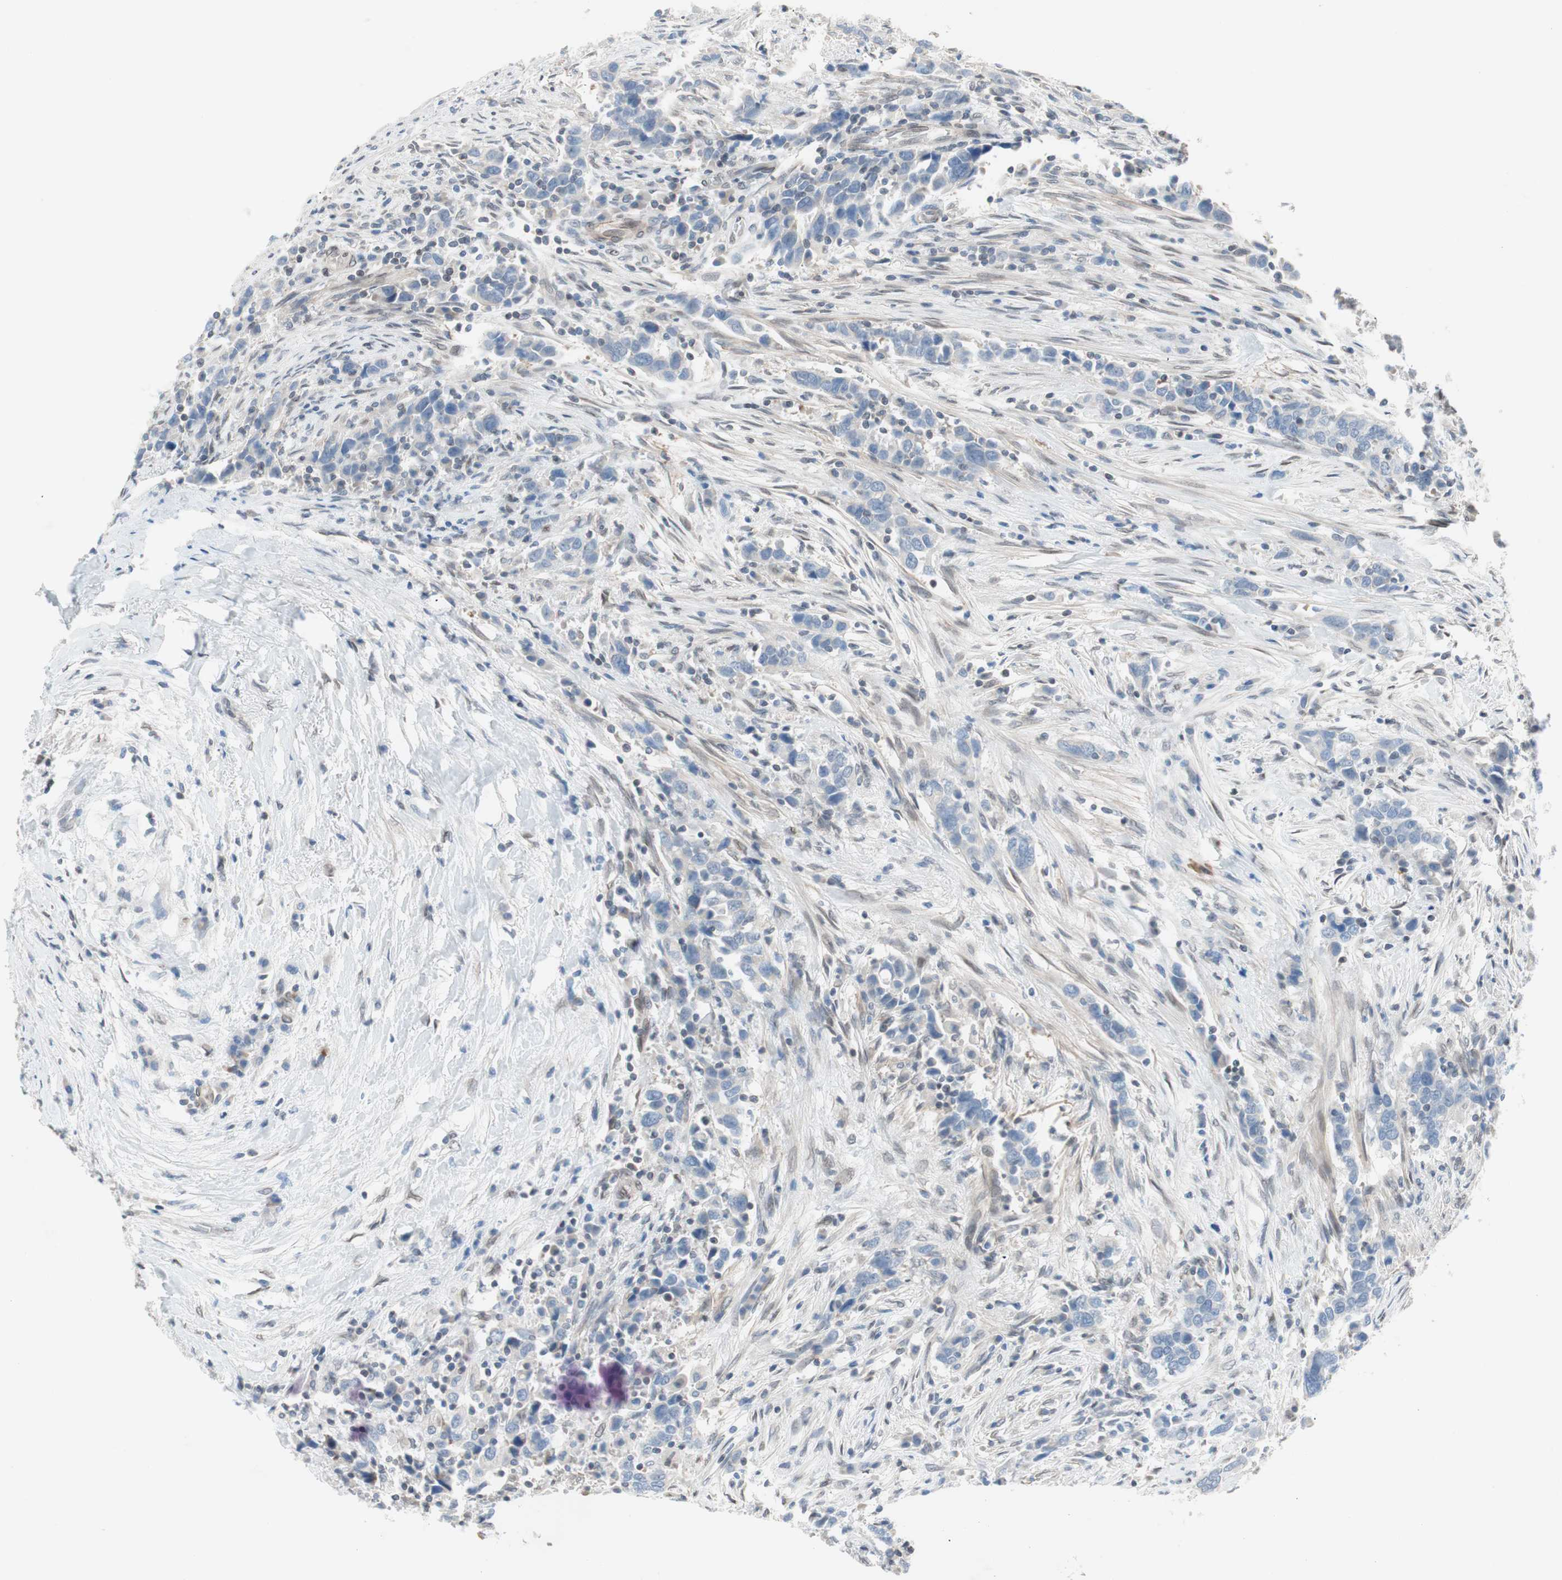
{"staining": {"intensity": "negative", "quantity": "none", "location": "none"}, "tissue": "urothelial cancer", "cell_type": "Tumor cells", "image_type": "cancer", "snomed": [{"axis": "morphology", "description": "Urothelial carcinoma, High grade"}, {"axis": "topography", "description": "Urinary bladder"}], "caption": "Human urothelial cancer stained for a protein using IHC displays no expression in tumor cells.", "gene": "ARNT2", "patient": {"sex": "male", "age": 61}}